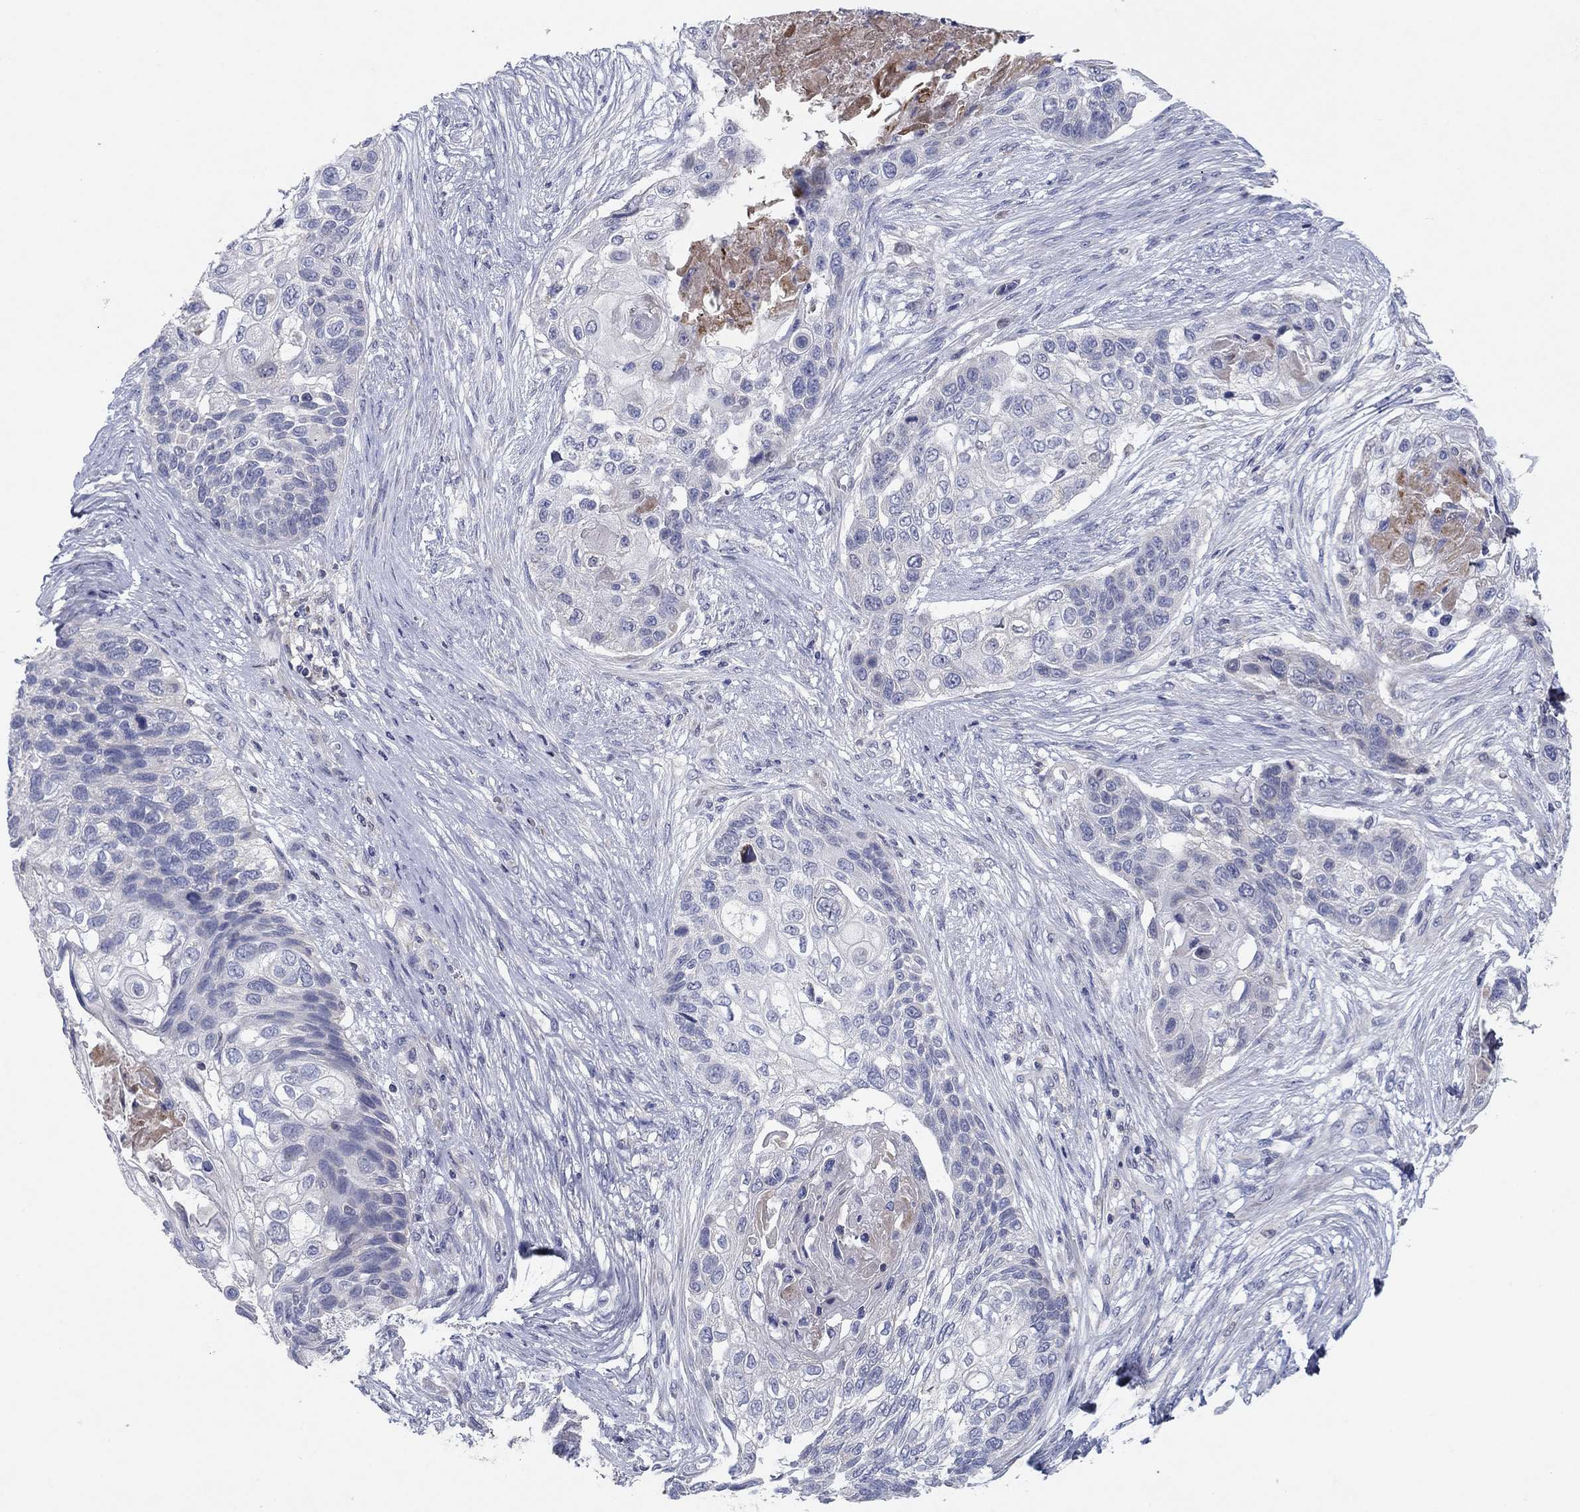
{"staining": {"intensity": "negative", "quantity": "none", "location": "none"}, "tissue": "lung cancer", "cell_type": "Tumor cells", "image_type": "cancer", "snomed": [{"axis": "morphology", "description": "Squamous cell carcinoma, NOS"}, {"axis": "topography", "description": "Lung"}], "caption": "Lung cancer (squamous cell carcinoma) stained for a protein using immunohistochemistry displays no staining tumor cells.", "gene": "PTGDS", "patient": {"sex": "male", "age": 69}}